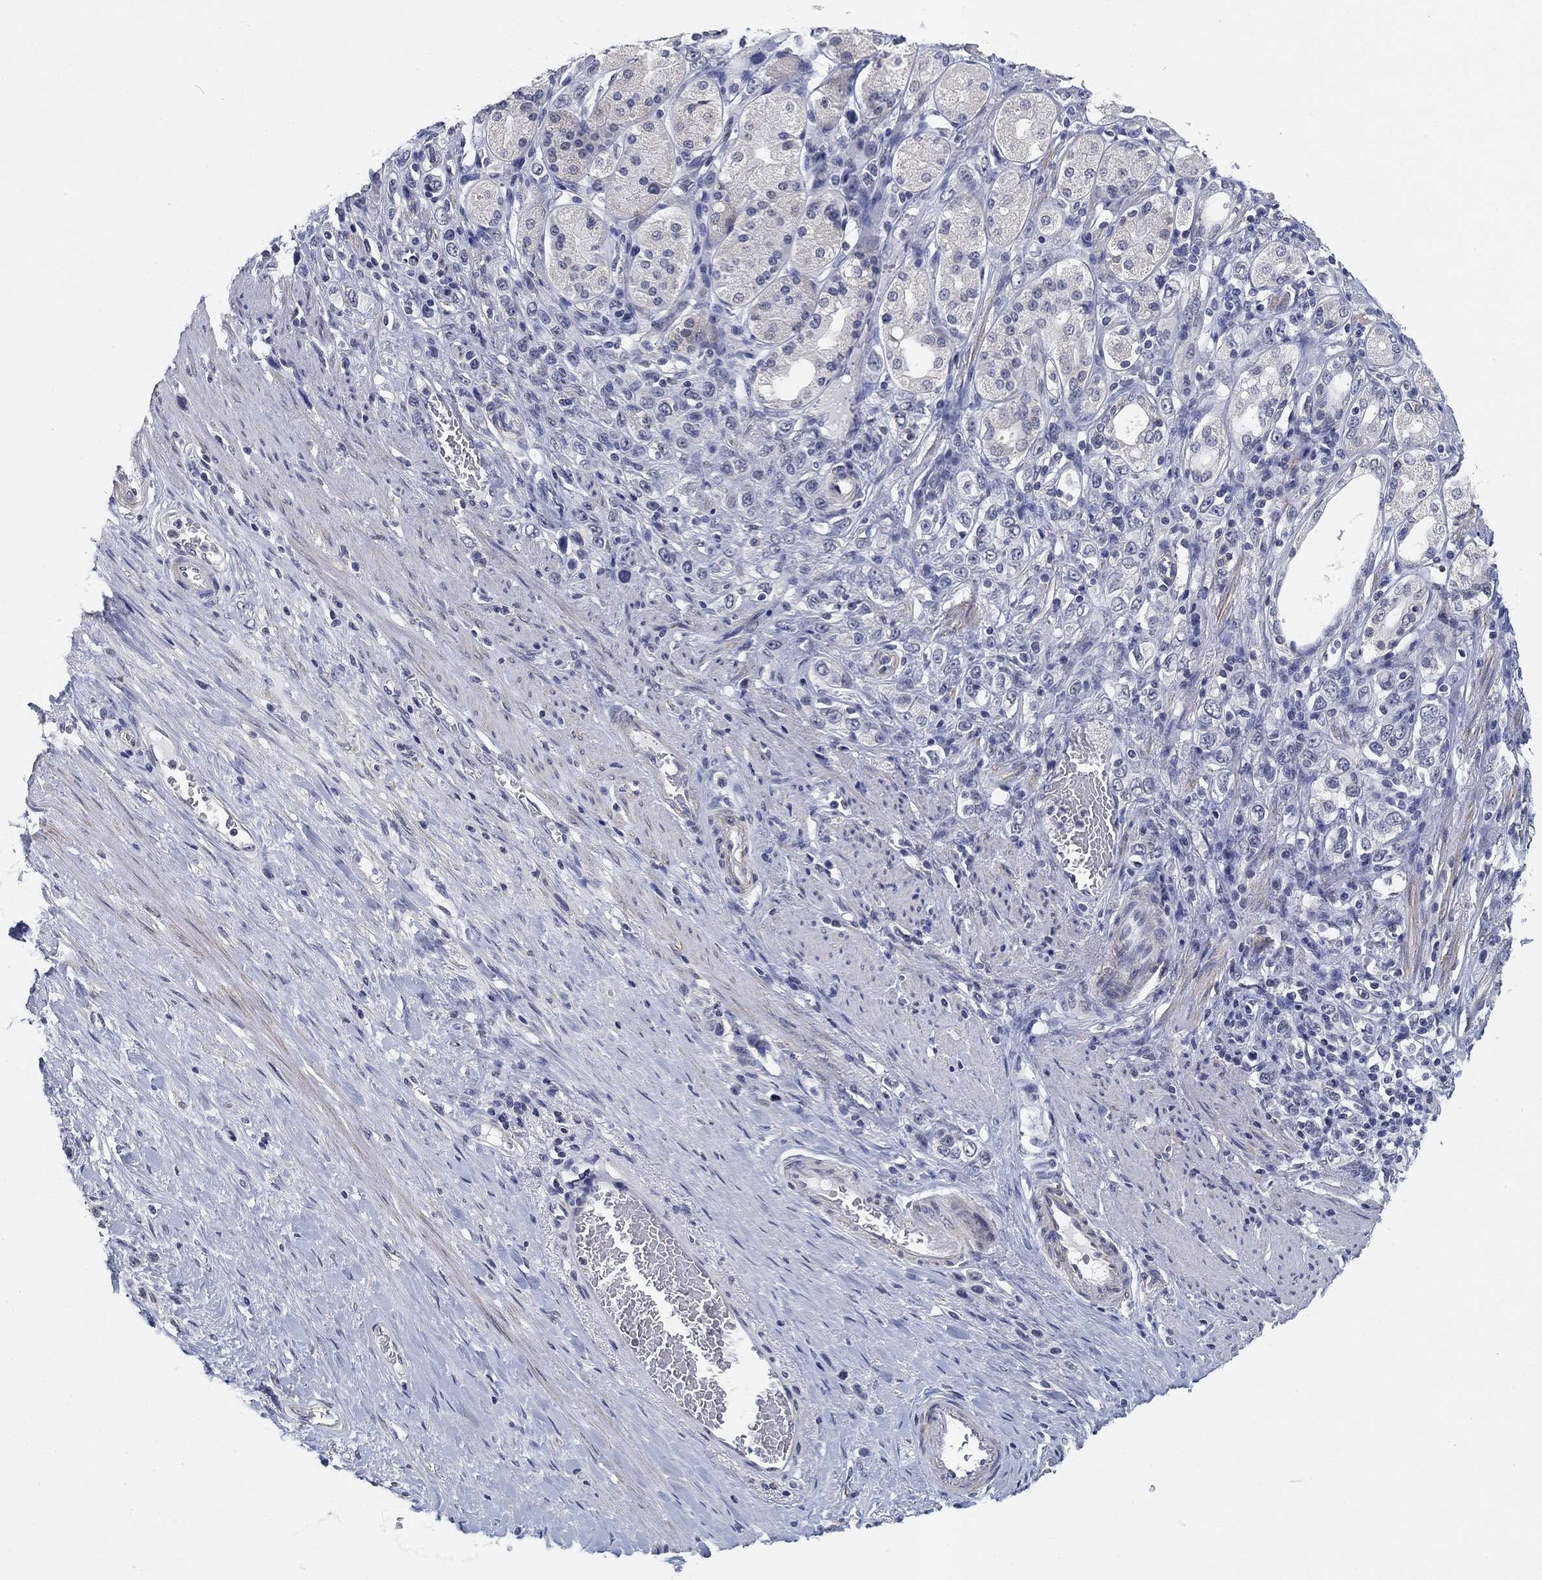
{"staining": {"intensity": "negative", "quantity": "none", "location": "none"}, "tissue": "stomach cancer", "cell_type": "Tumor cells", "image_type": "cancer", "snomed": [{"axis": "morphology", "description": "Normal tissue, NOS"}, {"axis": "morphology", "description": "Adenocarcinoma, NOS"}, {"axis": "morphology", "description": "Adenocarcinoma, High grade"}, {"axis": "topography", "description": "Stomach, upper"}, {"axis": "topography", "description": "Stomach"}], "caption": "Tumor cells show no significant expression in adenocarcinoma (stomach).", "gene": "OTUB2", "patient": {"sex": "female", "age": 65}}